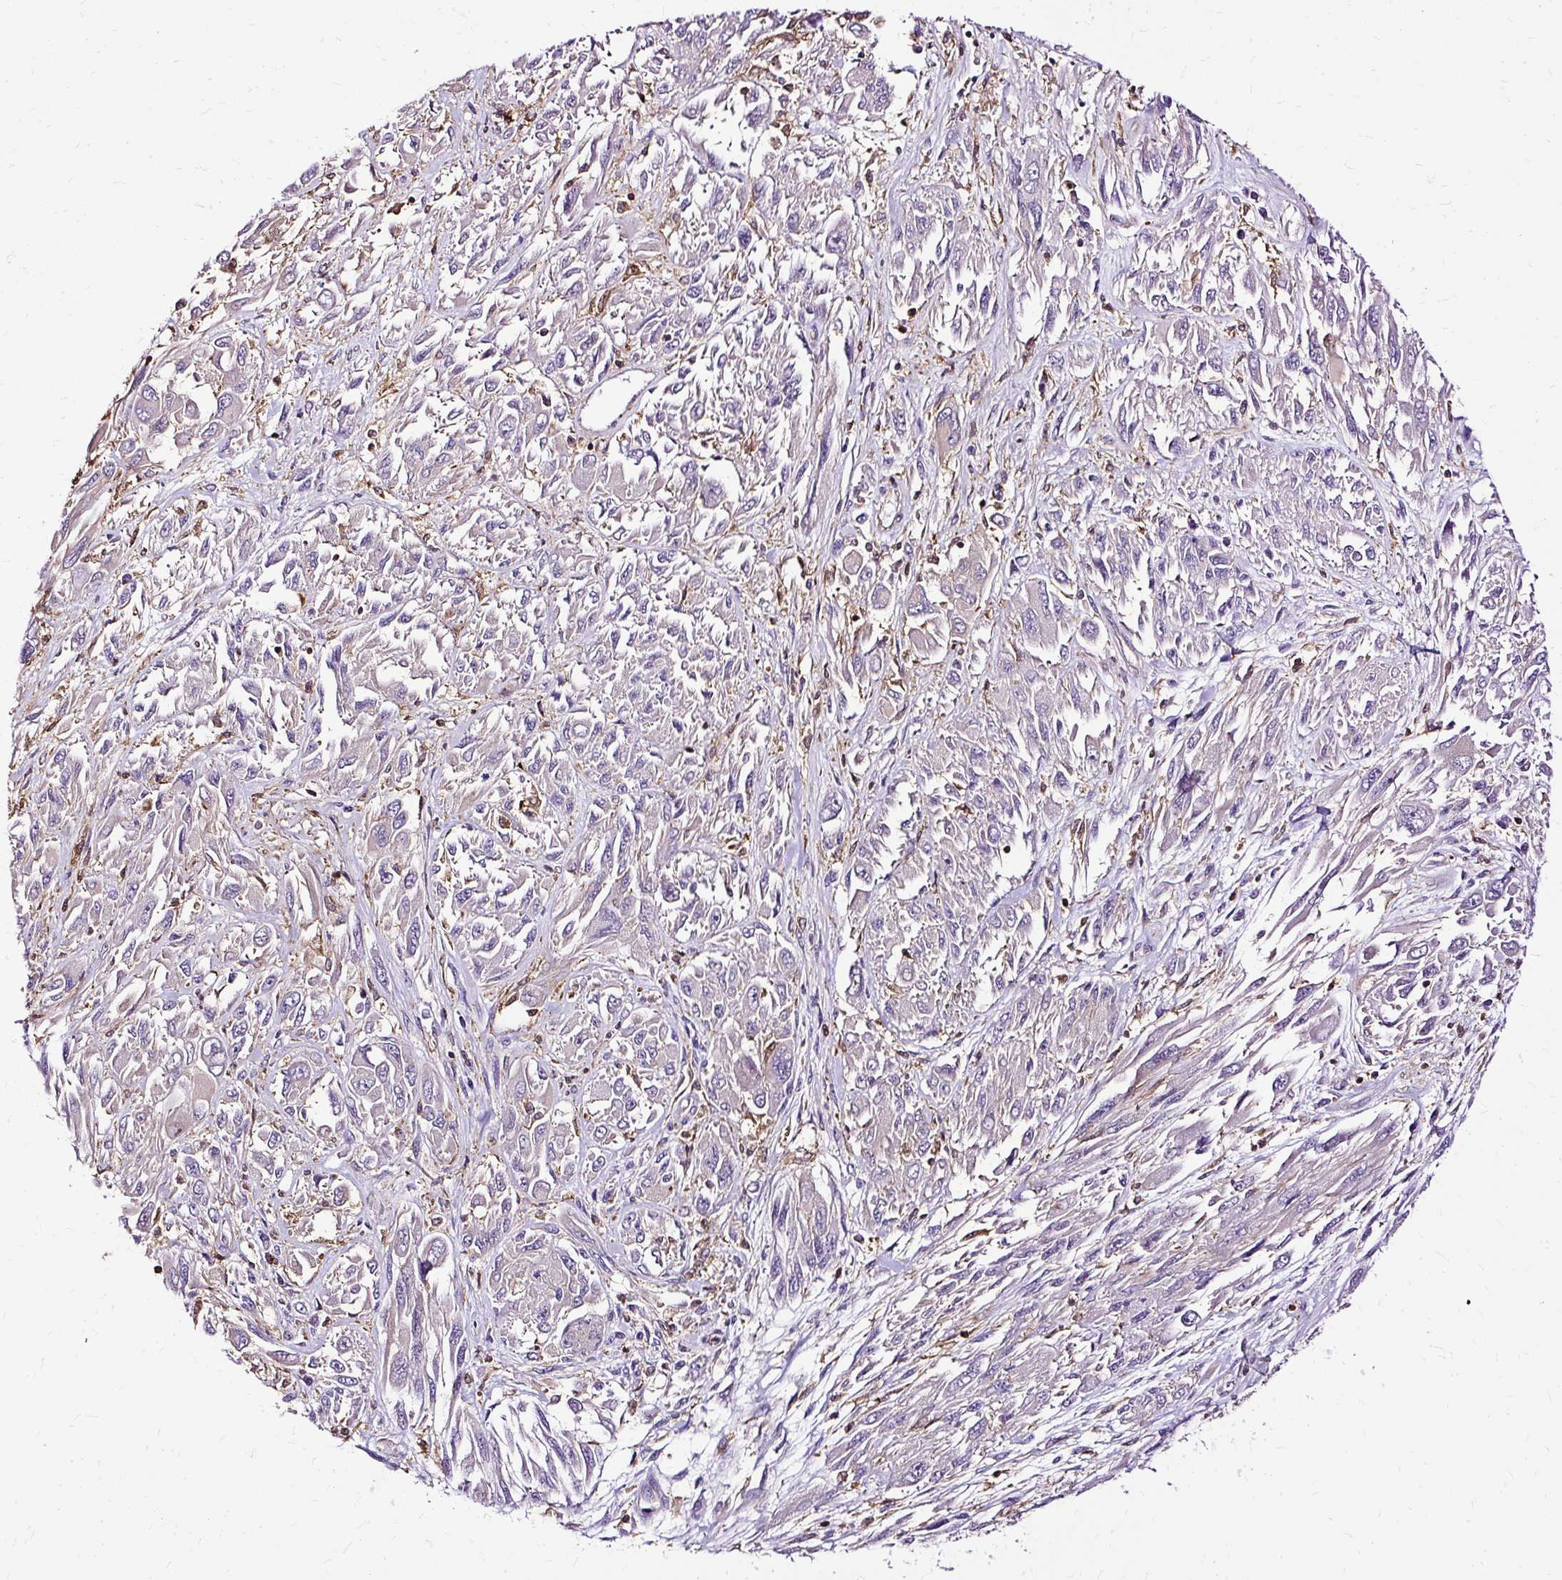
{"staining": {"intensity": "negative", "quantity": "none", "location": "none"}, "tissue": "melanoma", "cell_type": "Tumor cells", "image_type": "cancer", "snomed": [{"axis": "morphology", "description": "Malignant melanoma, NOS"}, {"axis": "topography", "description": "Skin"}], "caption": "Tumor cells show no significant expression in malignant melanoma. (Stains: DAB (3,3'-diaminobenzidine) immunohistochemistry with hematoxylin counter stain, Microscopy: brightfield microscopy at high magnification).", "gene": "TWF2", "patient": {"sex": "female", "age": 91}}